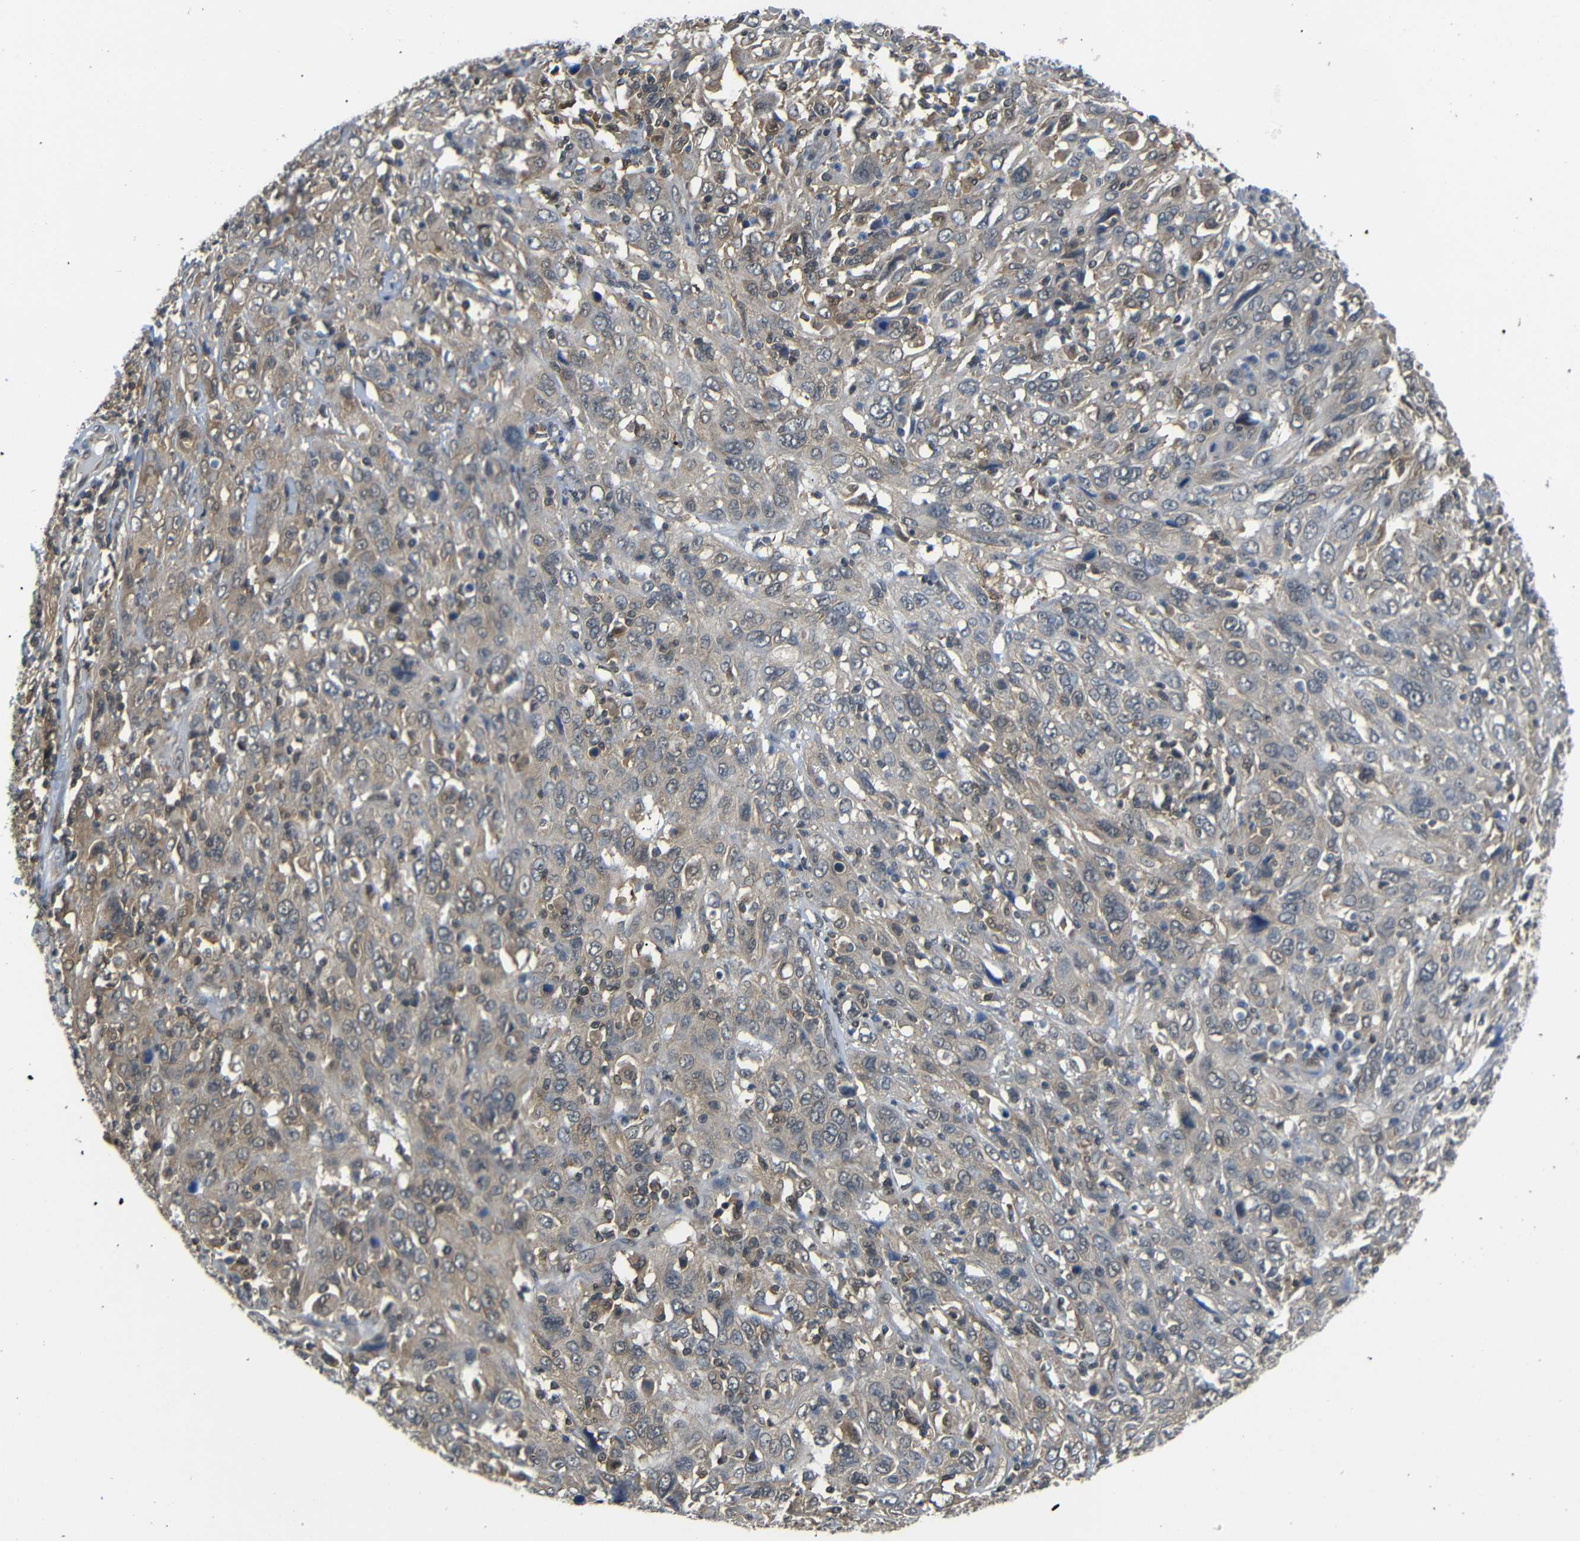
{"staining": {"intensity": "weak", "quantity": "25%-75%", "location": "cytoplasmic/membranous"}, "tissue": "cervical cancer", "cell_type": "Tumor cells", "image_type": "cancer", "snomed": [{"axis": "morphology", "description": "Squamous cell carcinoma, NOS"}, {"axis": "topography", "description": "Cervix"}], "caption": "This is a micrograph of IHC staining of cervical cancer (squamous cell carcinoma), which shows weak positivity in the cytoplasmic/membranous of tumor cells.", "gene": "UBXN1", "patient": {"sex": "female", "age": 46}}